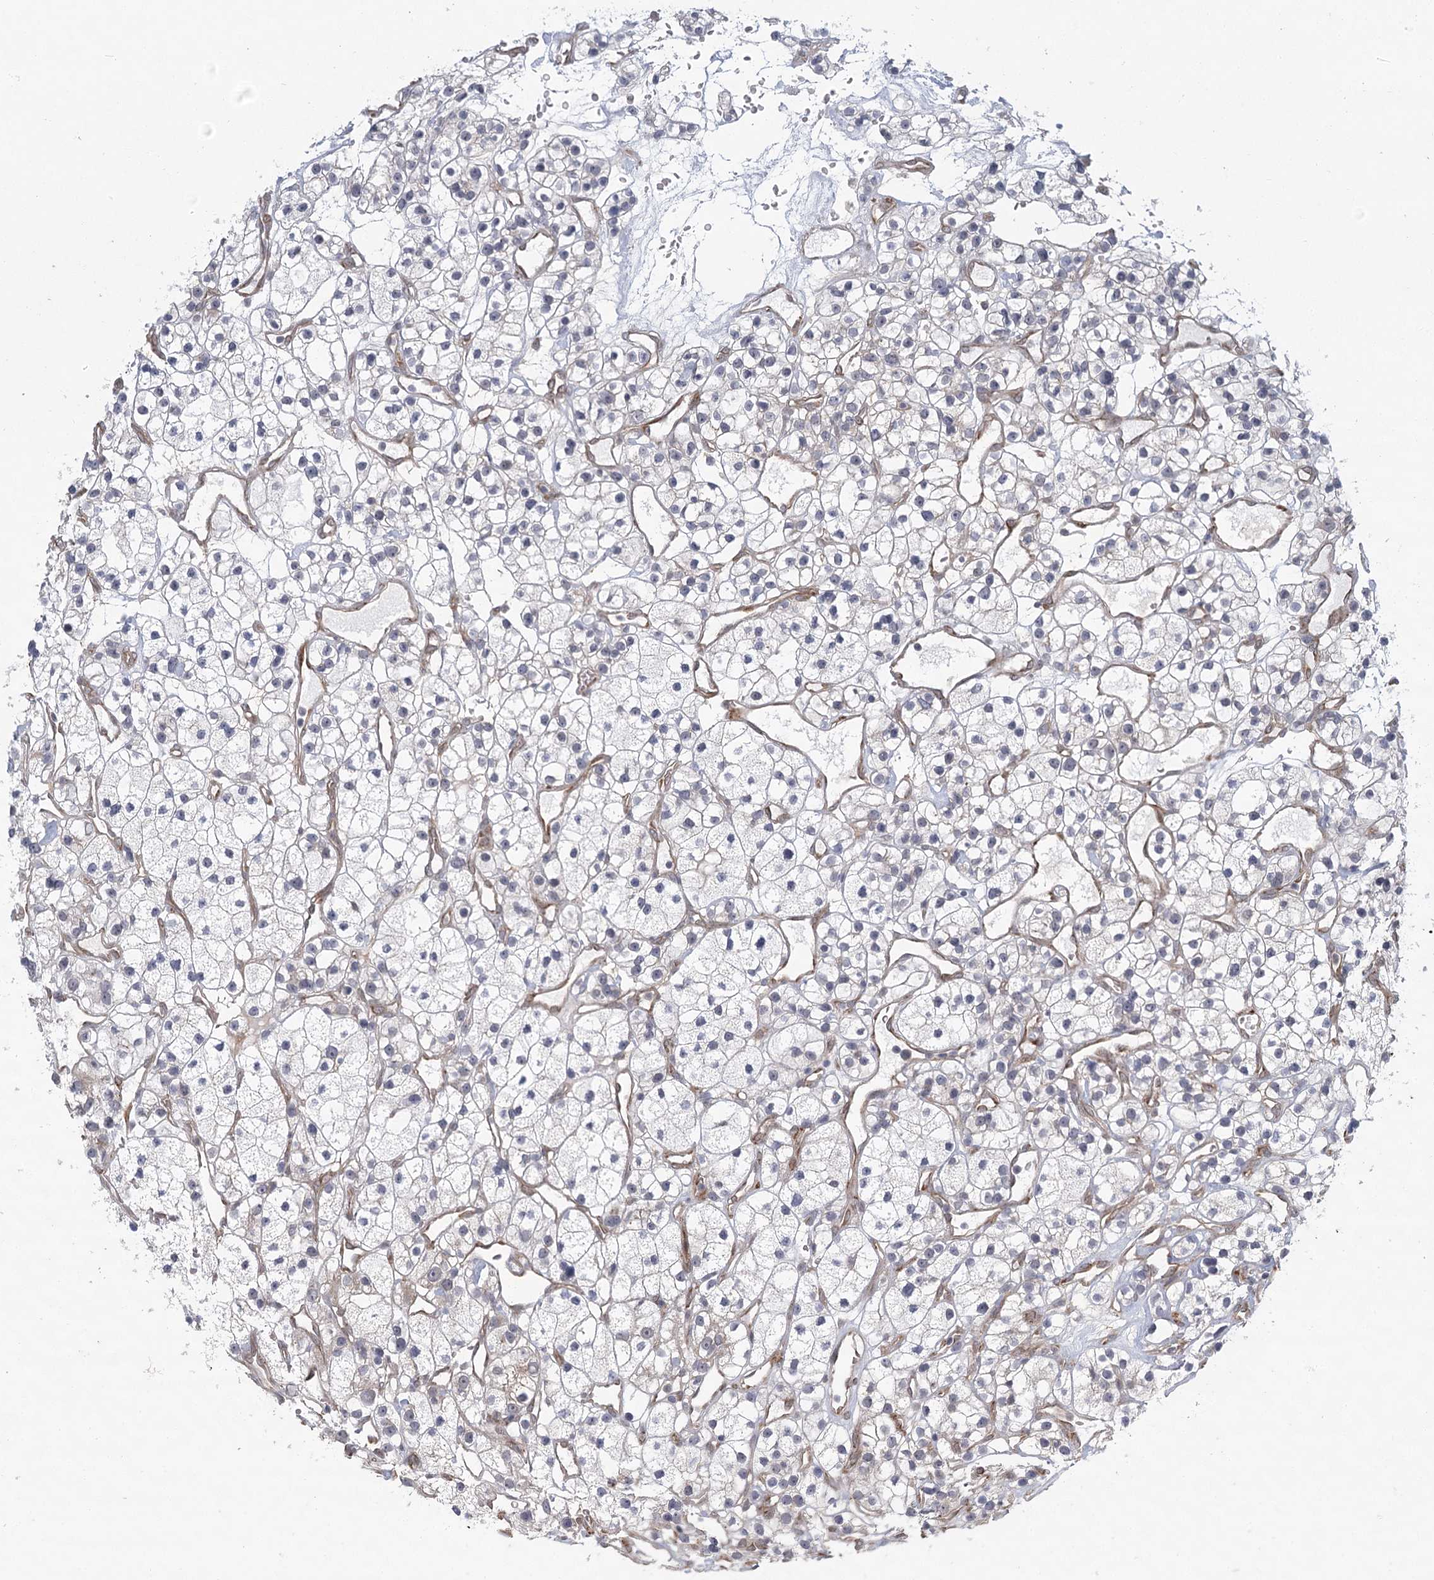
{"staining": {"intensity": "negative", "quantity": "none", "location": "none"}, "tissue": "renal cancer", "cell_type": "Tumor cells", "image_type": "cancer", "snomed": [{"axis": "morphology", "description": "Adenocarcinoma, NOS"}, {"axis": "topography", "description": "Kidney"}], "caption": "Immunohistochemical staining of renal adenocarcinoma reveals no significant staining in tumor cells. Brightfield microscopy of IHC stained with DAB (3,3'-diaminobenzidine) (brown) and hematoxylin (blue), captured at high magnification.", "gene": "MED28", "patient": {"sex": "female", "age": 57}}